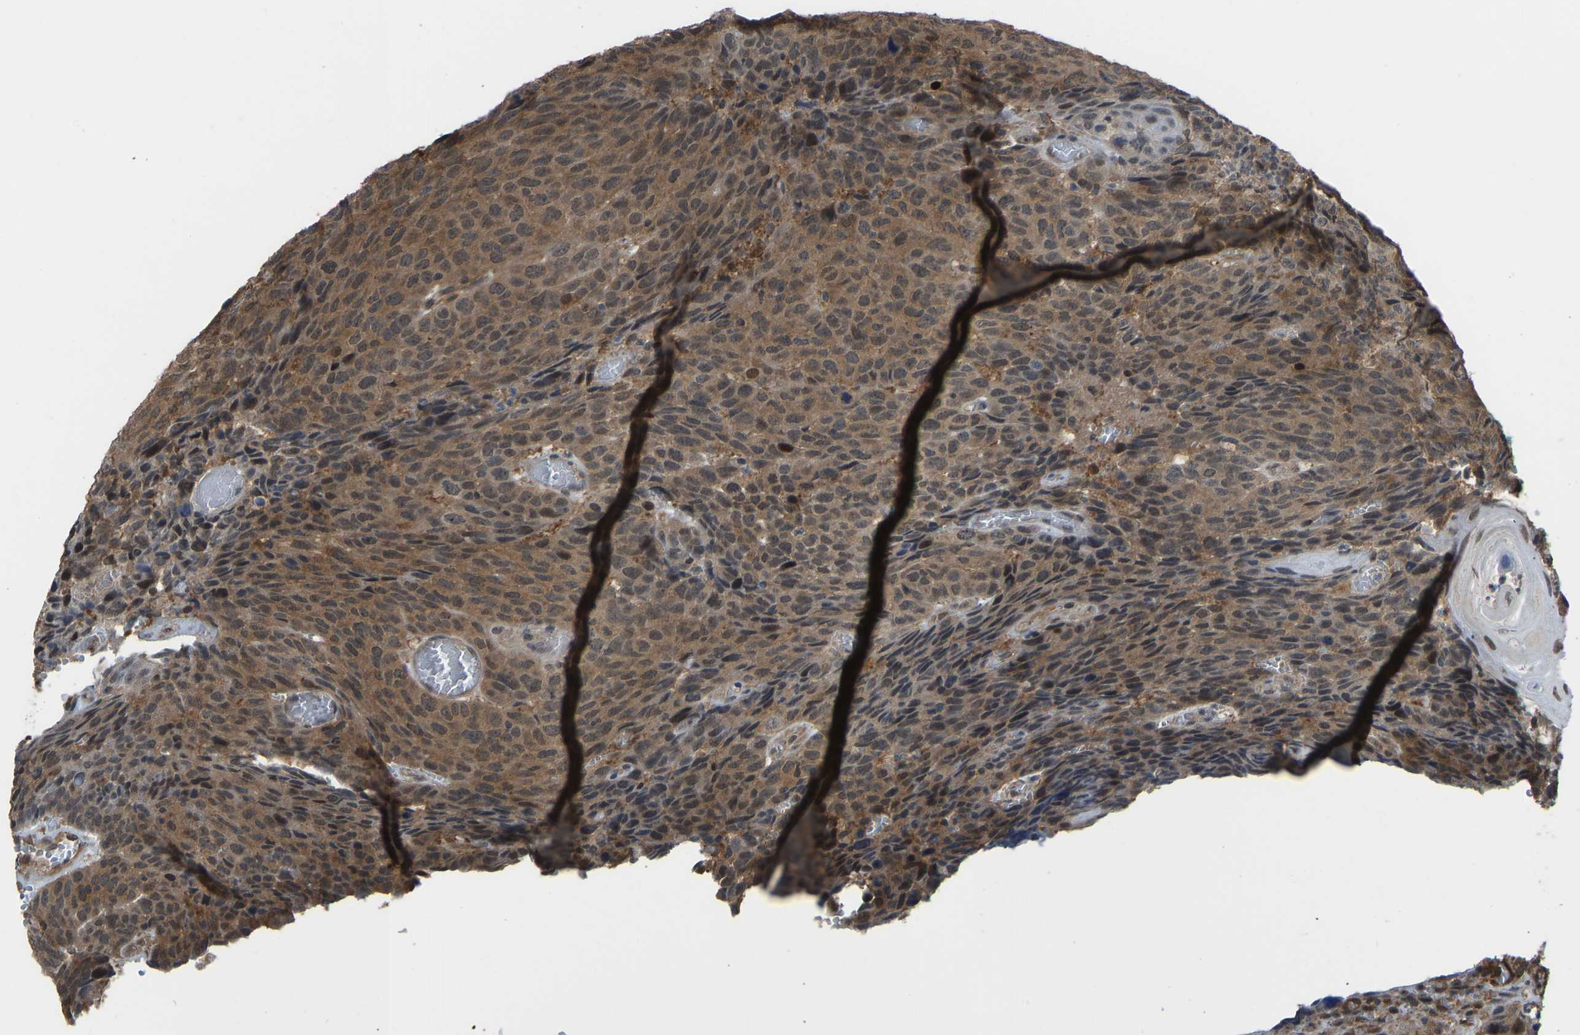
{"staining": {"intensity": "moderate", "quantity": ">75%", "location": "cytoplasmic/membranous,nuclear"}, "tissue": "head and neck cancer", "cell_type": "Tumor cells", "image_type": "cancer", "snomed": [{"axis": "morphology", "description": "Squamous cell carcinoma, NOS"}, {"axis": "topography", "description": "Head-Neck"}], "caption": "Tumor cells reveal medium levels of moderate cytoplasmic/membranous and nuclear staining in approximately >75% of cells in head and neck cancer (squamous cell carcinoma).", "gene": "CCT8", "patient": {"sex": "male", "age": 66}}